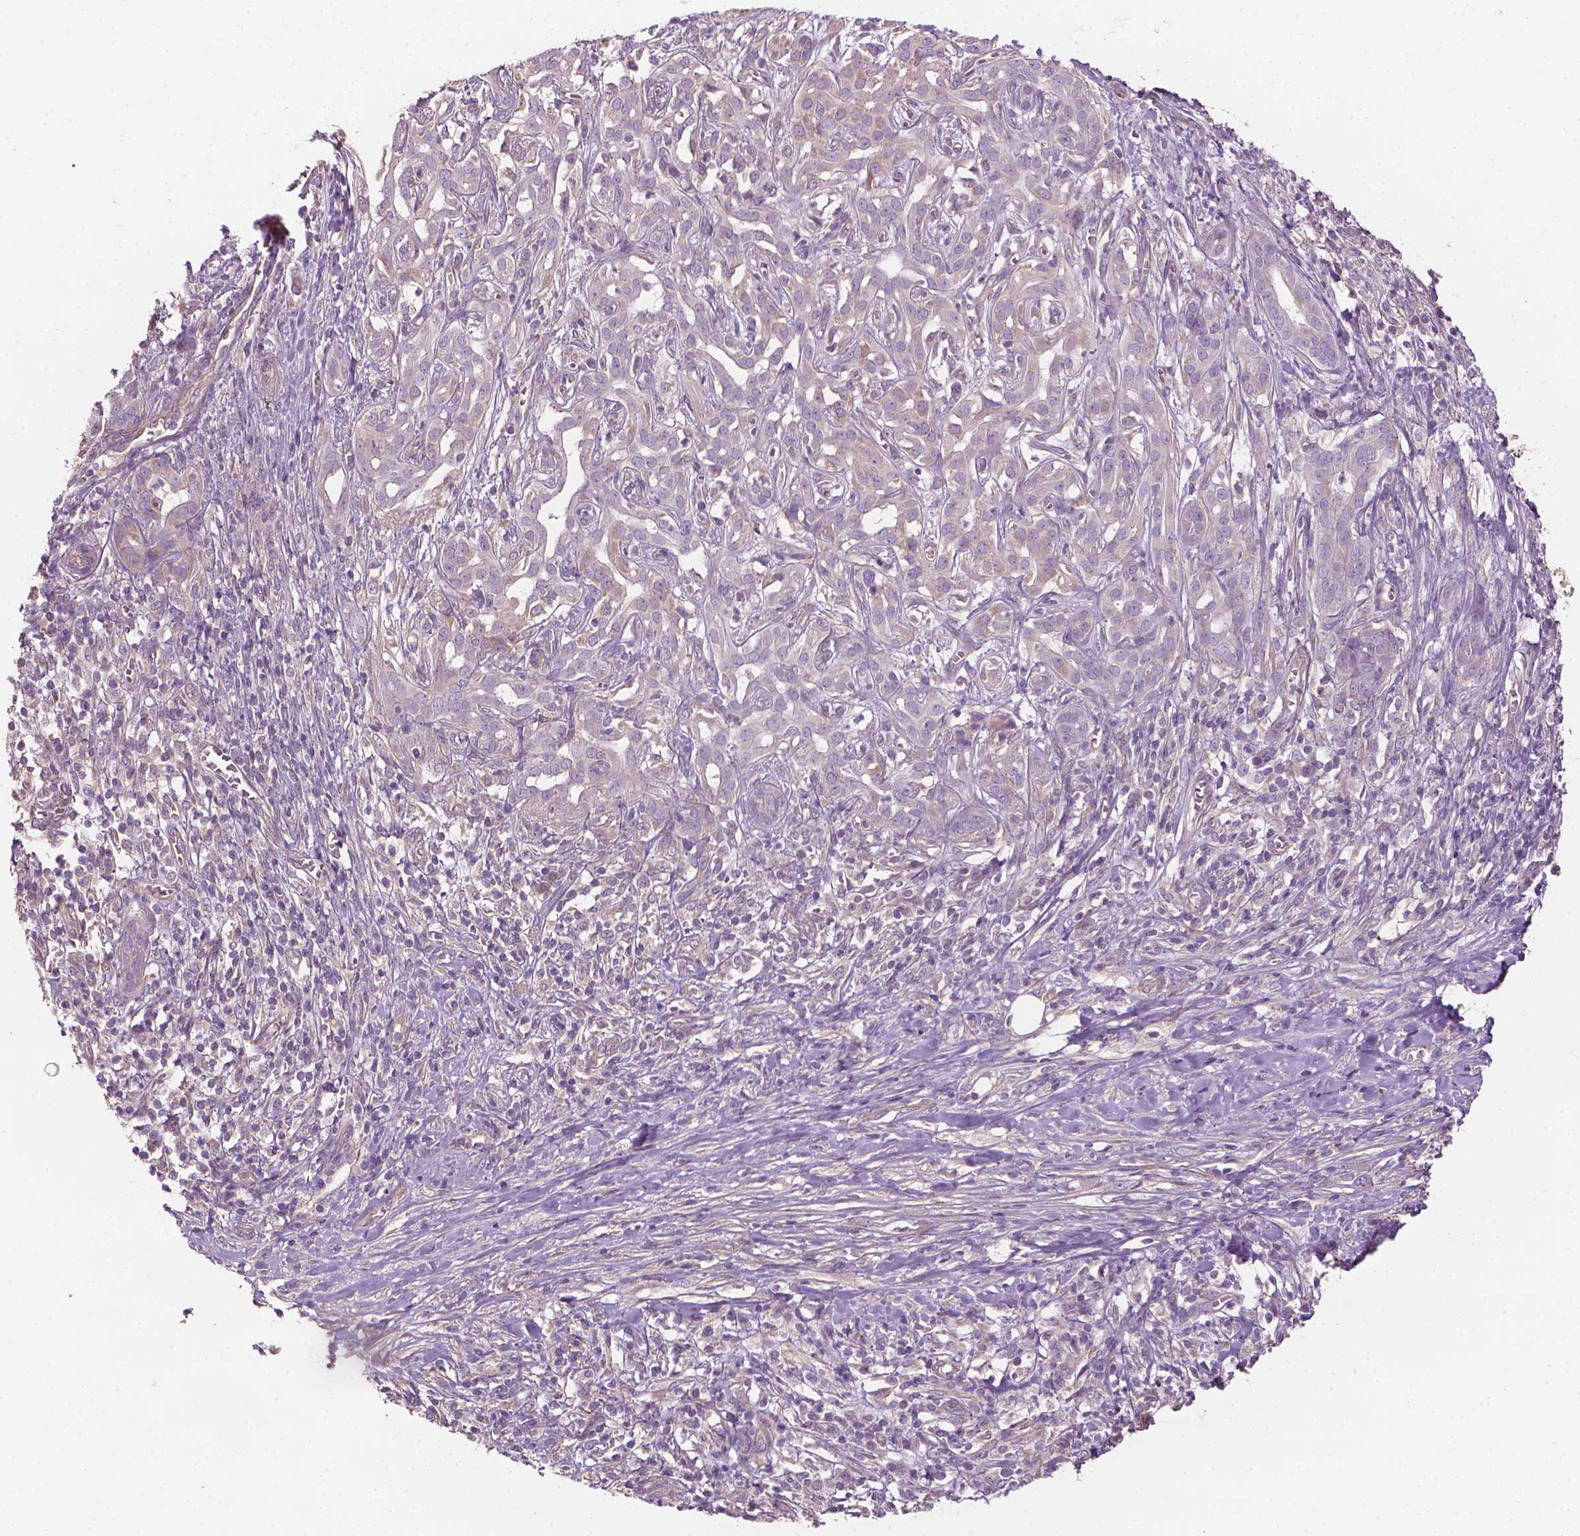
{"staining": {"intensity": "negative", "quantity": "none", "location": "none"}, "tissue": "pancreatic cancer", "cell_type": "Tumor cells", "image_type": "cancer", "snomed": [{"axis": "morphology", "description": "Adenocarcinoma, NOS"}, {"axis": "topography", "description": "Pancreas"}], "caption": "There is no significant expression in tumor cells of pancreatic adenocarcinoma. The staining is performed using DAB (3,3'-diaminobenzidine) brown chromogen with nuclei counter-stained in using hematoxylin.", "gene": "RIIAD1", "patient": {"sex": "male", "age": 61}}